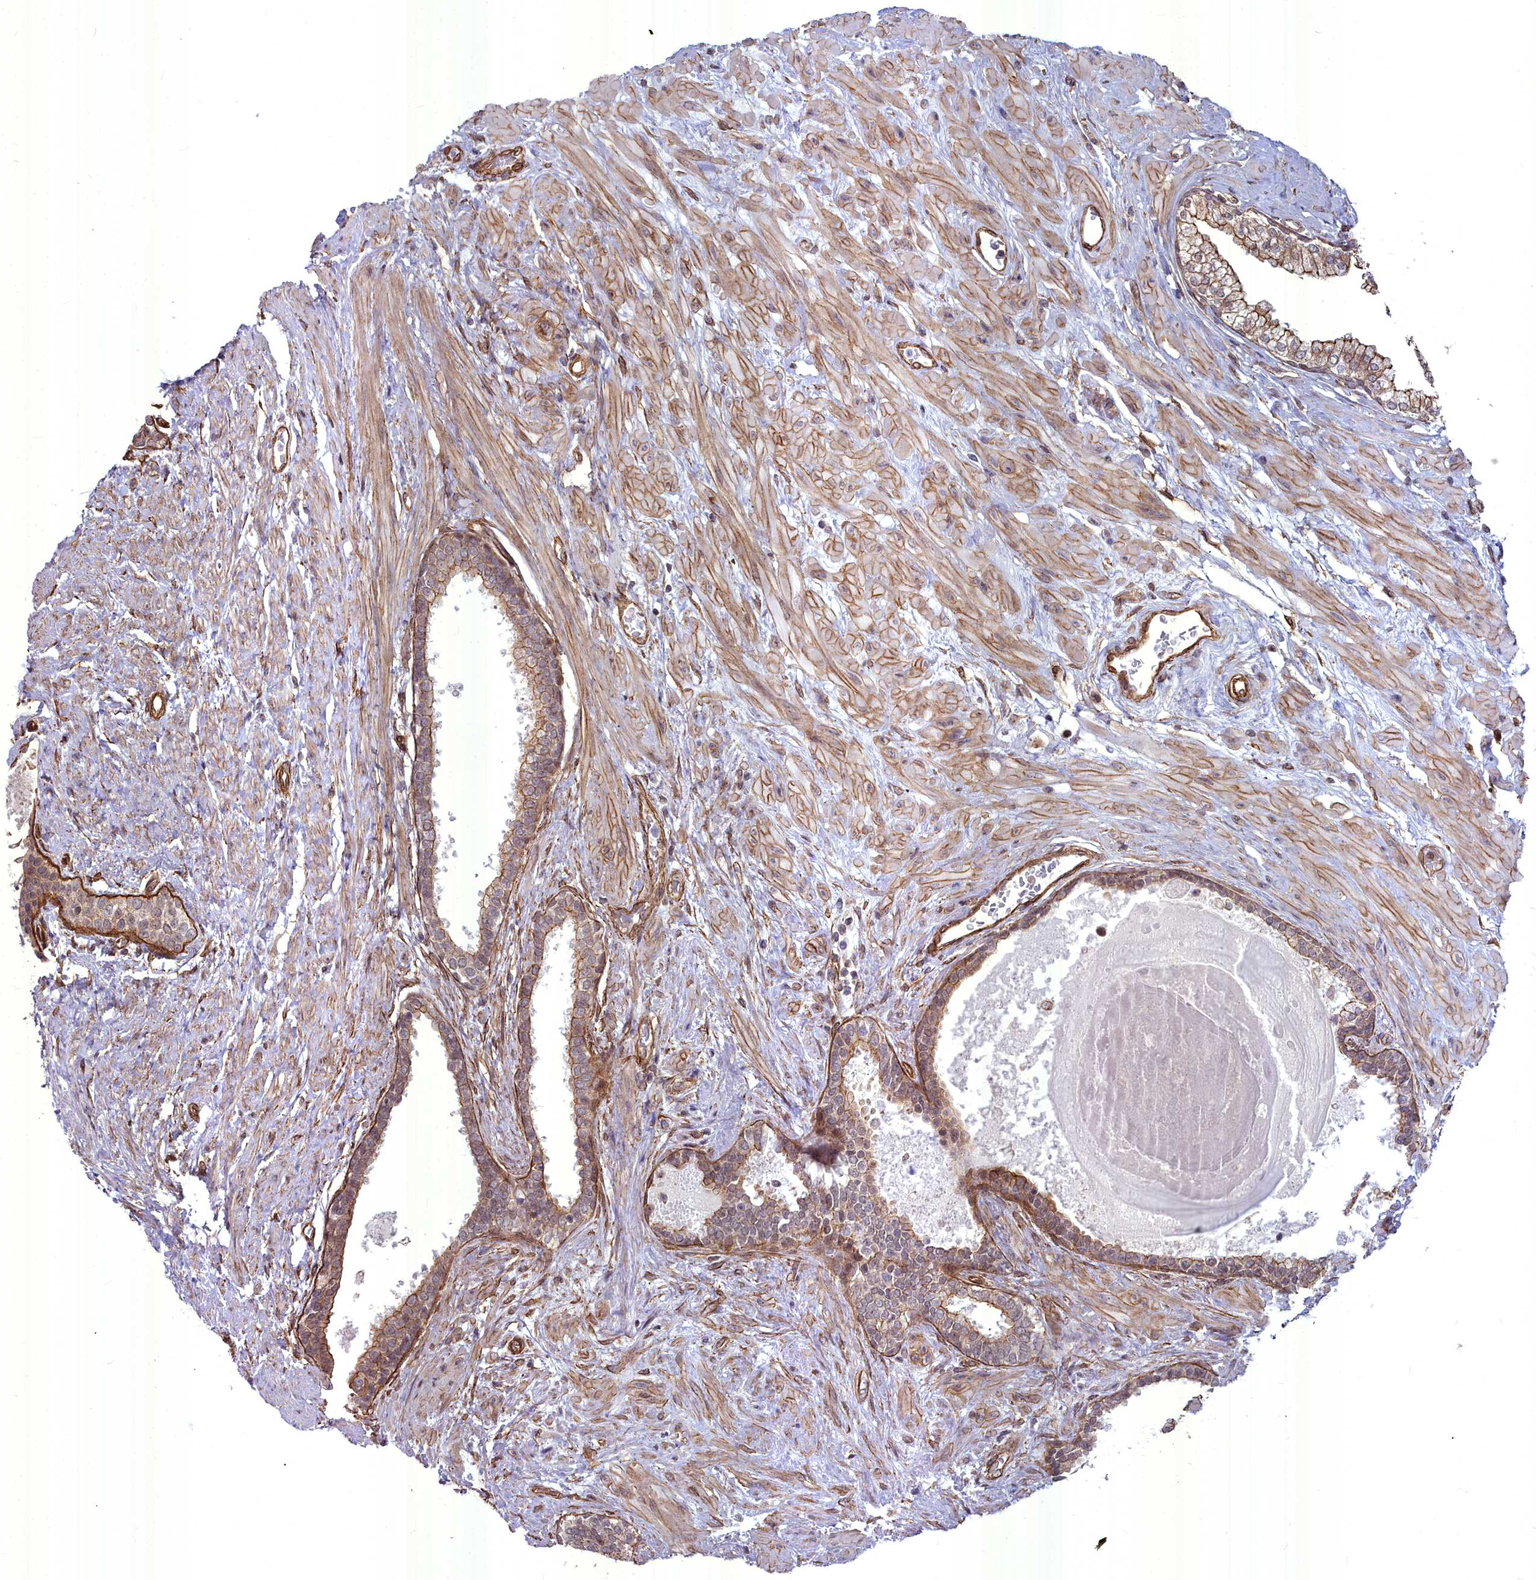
{"staining": {"intensity": "moderate", "quantity": "25%-75%", "location": "cytoplasmic/membranous"}, "tissue": "prostate", "cell_type": "Glandular cells", "image_type": "normal", "snomed": [{"axis": "morphology", "description": "Normal tissue, NOS"}, {"axis": "topography", "description": "Prostate"}], "caption": "Glandular cells show medium levels of moderate cytoplasmic/membranous expression in about 25%-75% of cells in benign prostate.", "gene": "YJU2", "patient": {"sex": "male", "age": 57}}